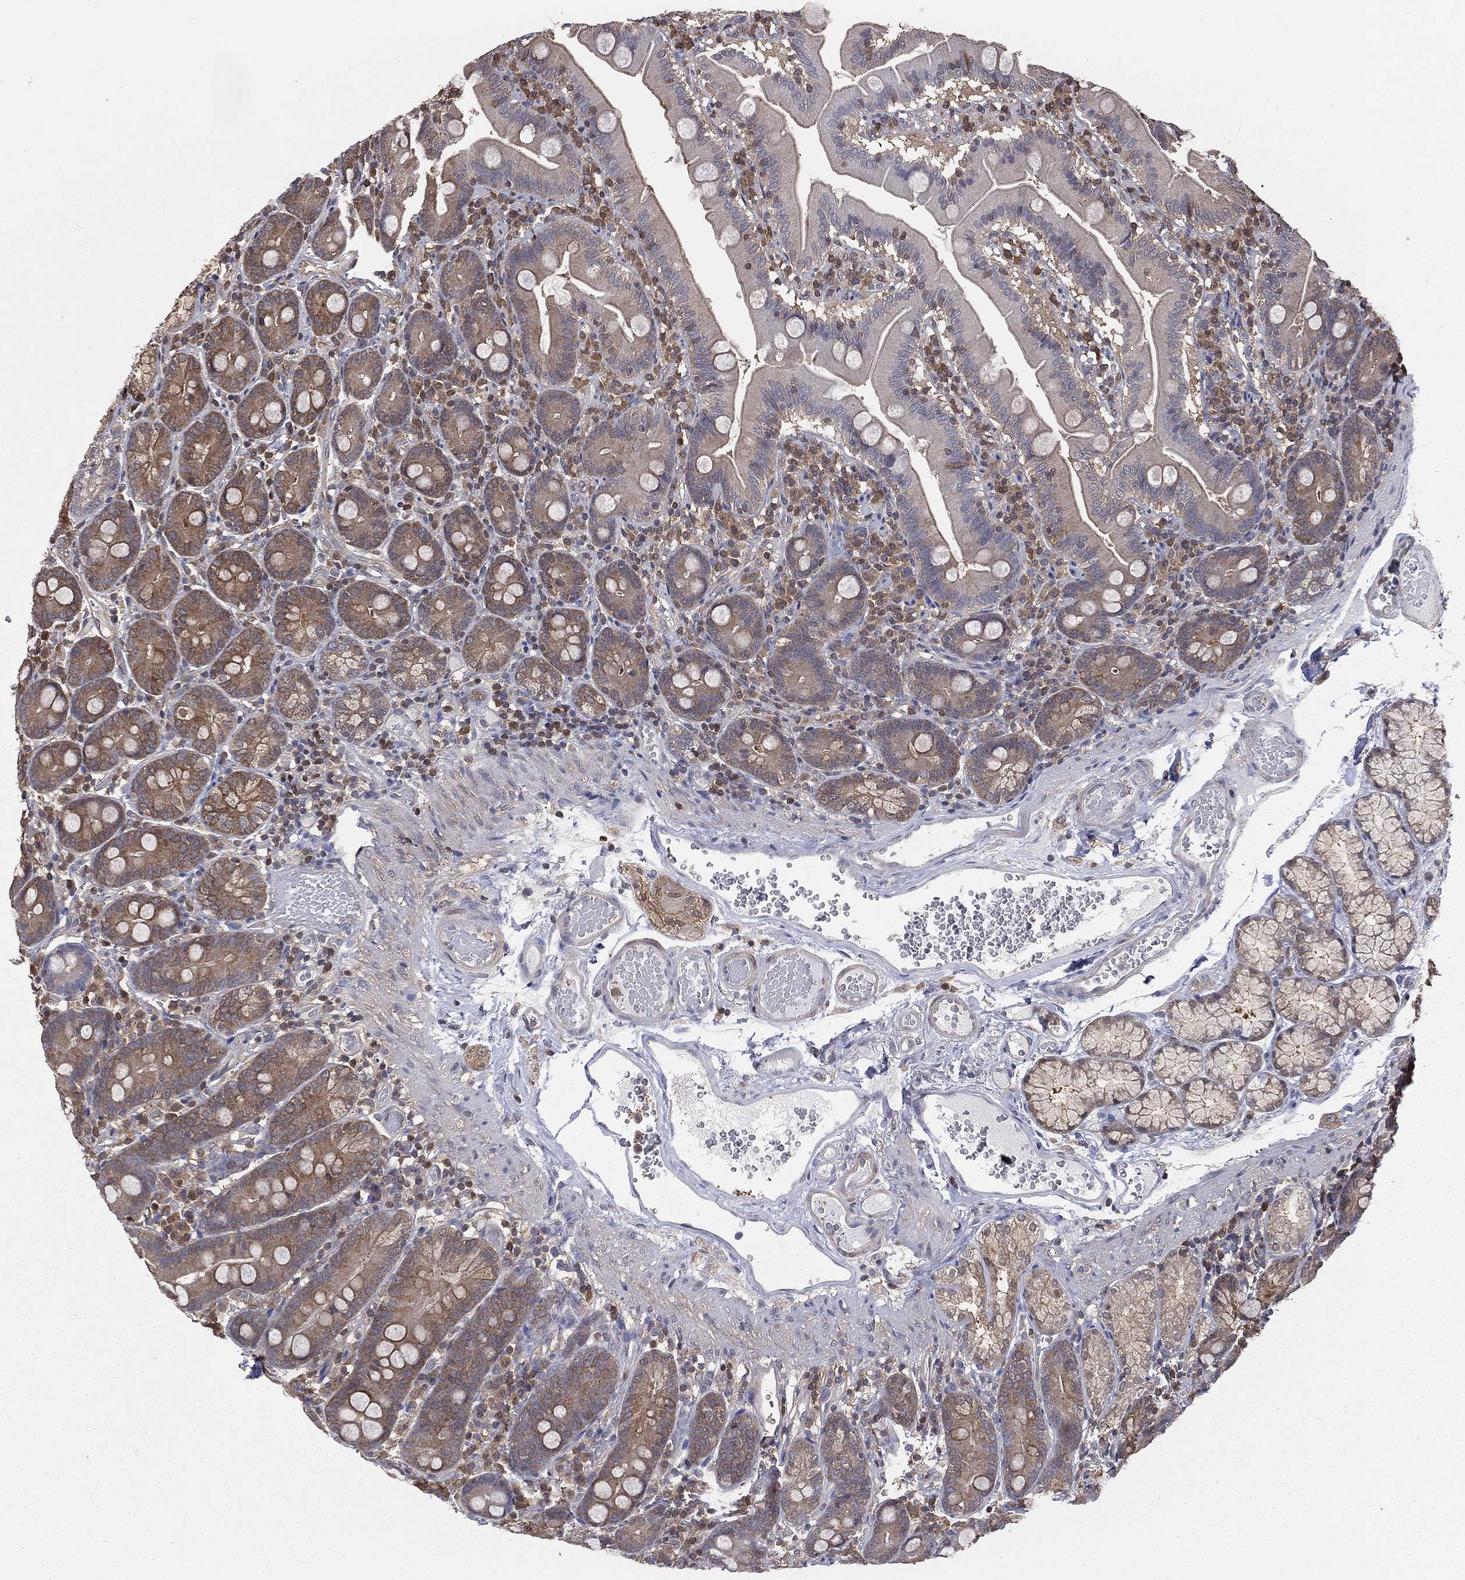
{"staining": {"intensity": "weak", "quantity": "25%-75%", "location": "cytoplasmic/membranous"}, "tissue": "duodenum", "cell_type": "Glandular cells", "image_type": "normal", "snomed": [{"axis": "morphology", "description": "Normal tissue, NOS"}, {"axis": "topography", "description": "Duodenum"}], "caption": "Immunohistochemical staining of benign duodenum demonstrates low levels of weak cytoplasmic/membranous positivity in about 25%-75% of glandular cells. The staining is performed using DAB (3,3'-diaminobenzidine) brown chromogen to label protein expression. The nuclei are counter-stained blue using hematoxylin.", "gene": "TBC1D2", "patient": {"sex": "female", "age": 67}}